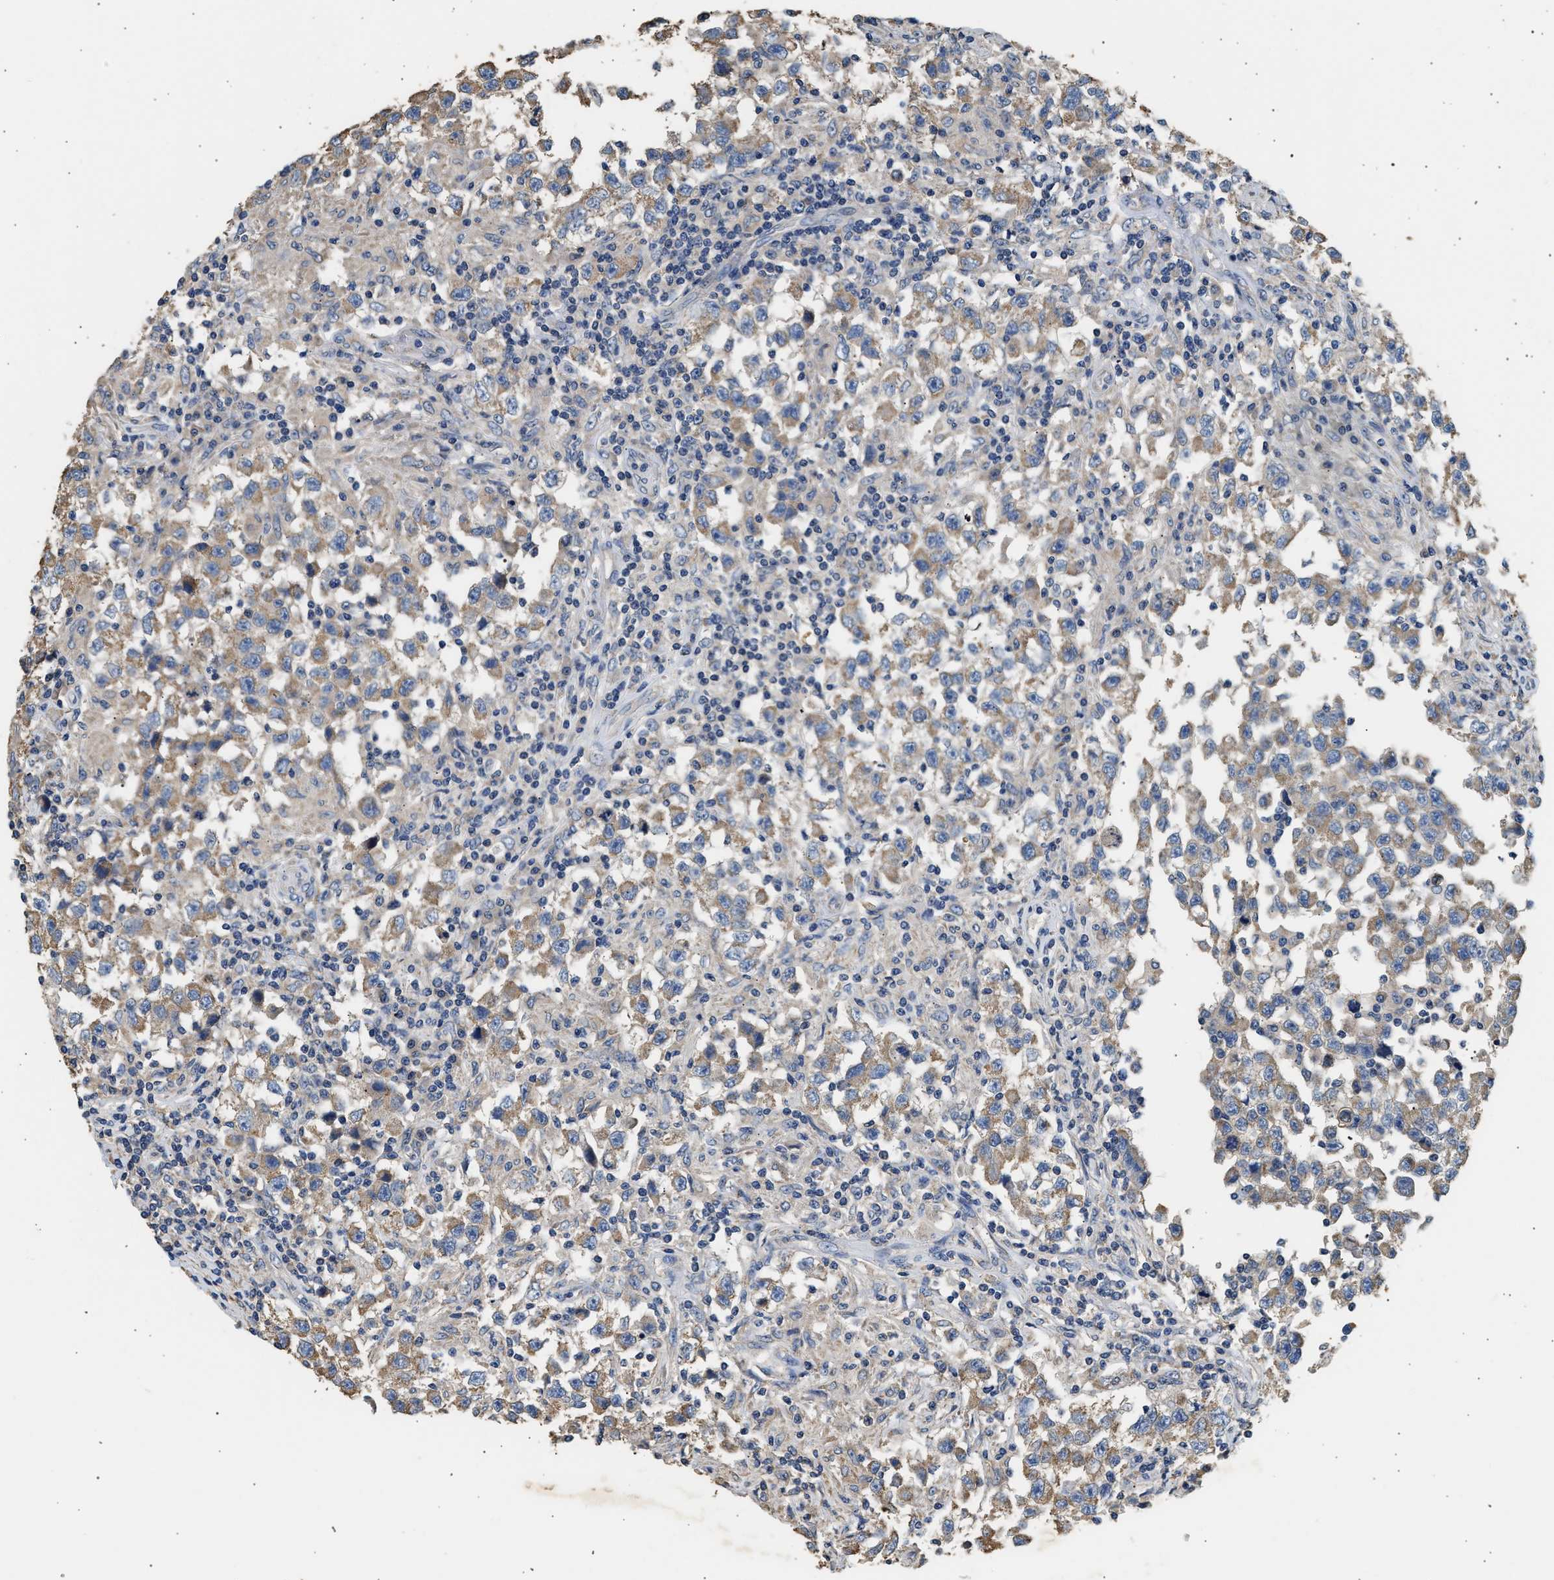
{"staining": {"intensity": "moderate", "quantity": "25%-75%", "location": "cytoplasmic/membranous"}, "tissue": "testis cancer", "cell_type": "Tumor cells", "image_type": "cancer", "snomed": [{"axis": "morphology", "description": "Carcinoma, Embryonal, NOS"}, {"axis": "topography", "description": "Testis"}], "caption": "A high-resolution histopathology image shows immunohistochemistry (IHC) staining of testis cancer, which shows moderate cytoplasmic/membranous expression in about 25%-75% of tumor cells.", "gene": "WDR31", "patient": {"sex": "male", "age": 21}}